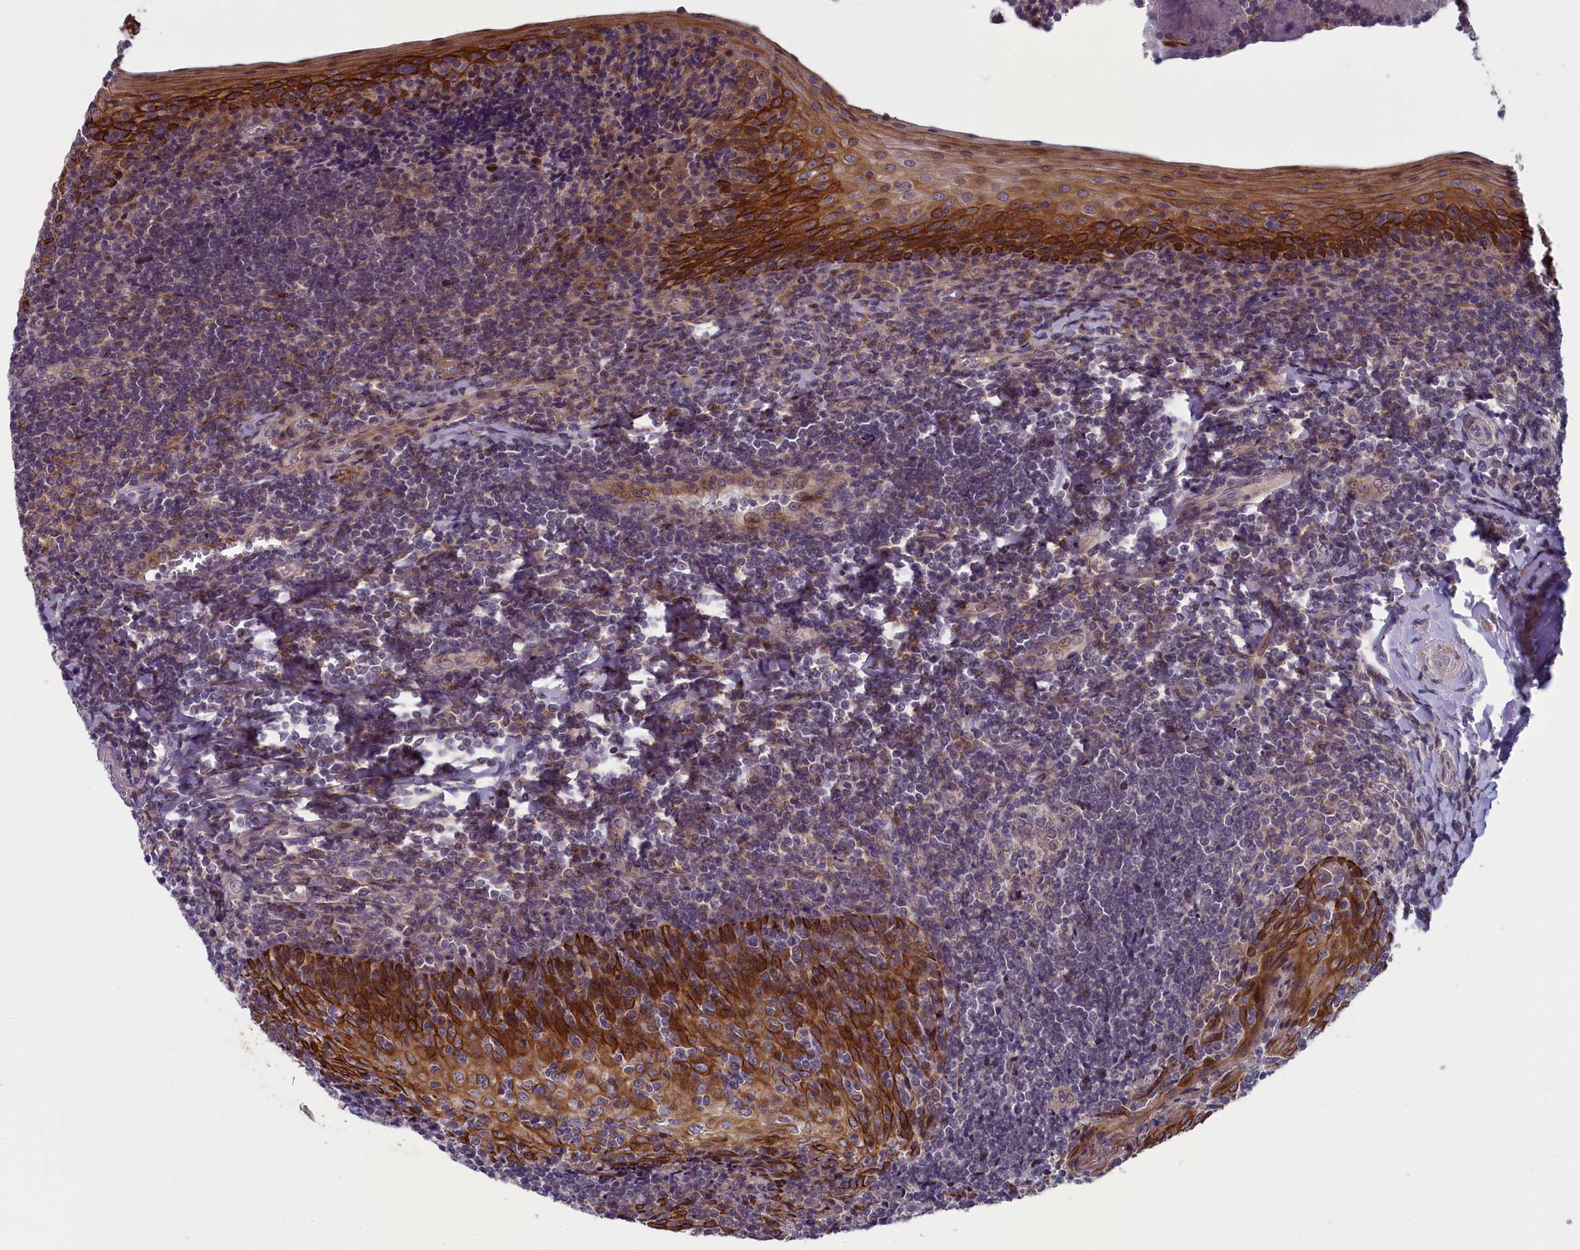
{"staining": {"intensity": "negative", "quantity": "none", "location": "none"}, "tissue": "tonsil", "cell_type": "Germinal center cells", "image_type": "normal", "snomed": [{"axis": "morphology", "description": "Normal tissue, NOS"}, {"axis": "topography", "description": "Tonsil"}], "caption": "Immunohistochemistry of normal human tonsil demonstrates no staining in germinal center cells.", "gene": "ANKRD39", "patient": {"sex": "male", "age": 27}}